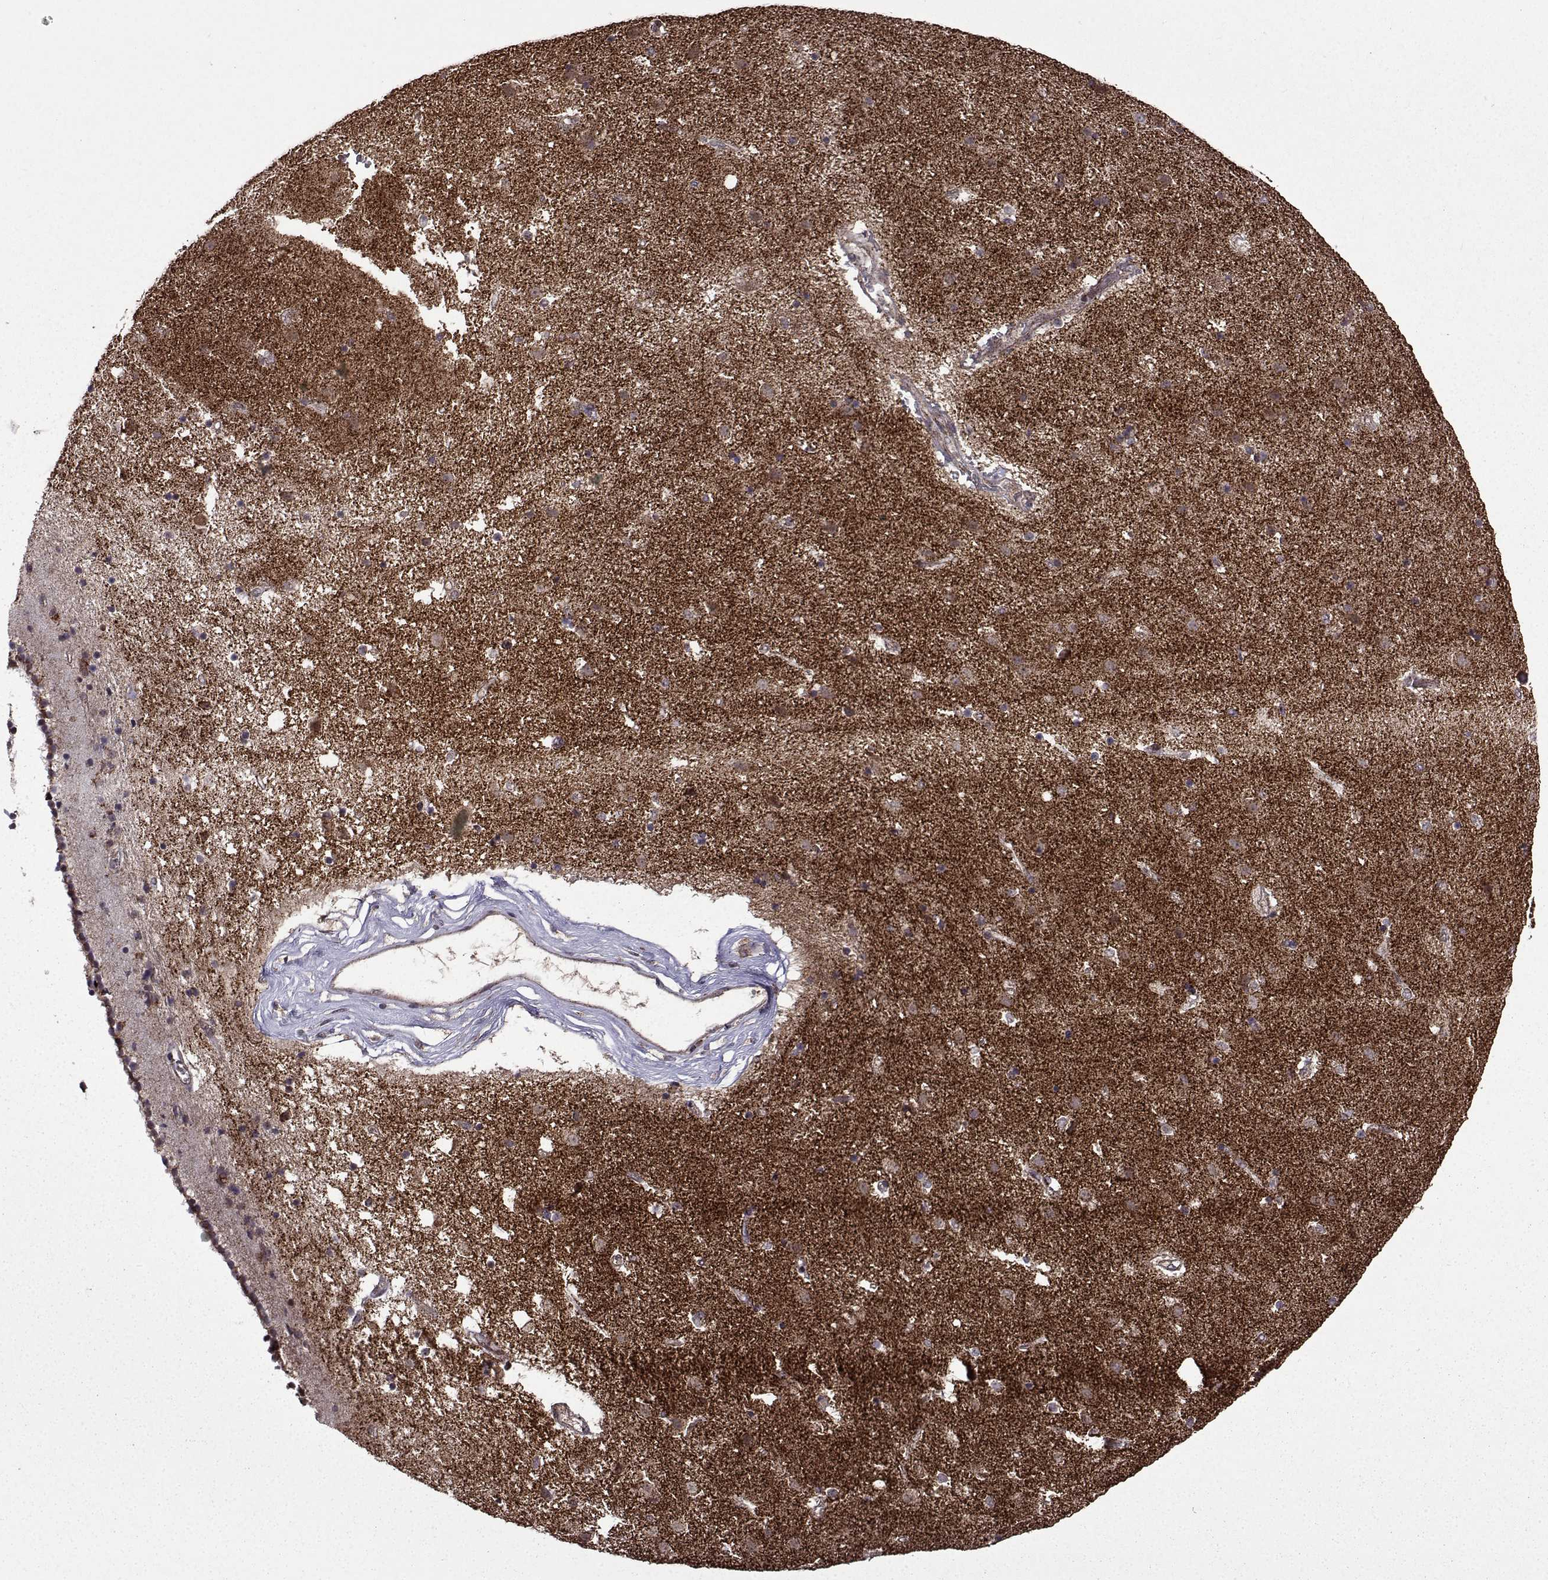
{"staining": {"intensity": "negative", "quantity": "none", "location": "none"}, "tissue": "caudate", "cell_type": "Glial cells", "image_type": "normal", "snomed": [{"axis": "morphology", "description": "Normal tissue, NOS"}, {"axis": "topography", "description": "Lateral ventricle wall"}], "caption": "Protein analysis of normal caudate shows no significant staining in glial cells.", "gene": "TAB2", "patient": {"sex": "female", "age": 71}}